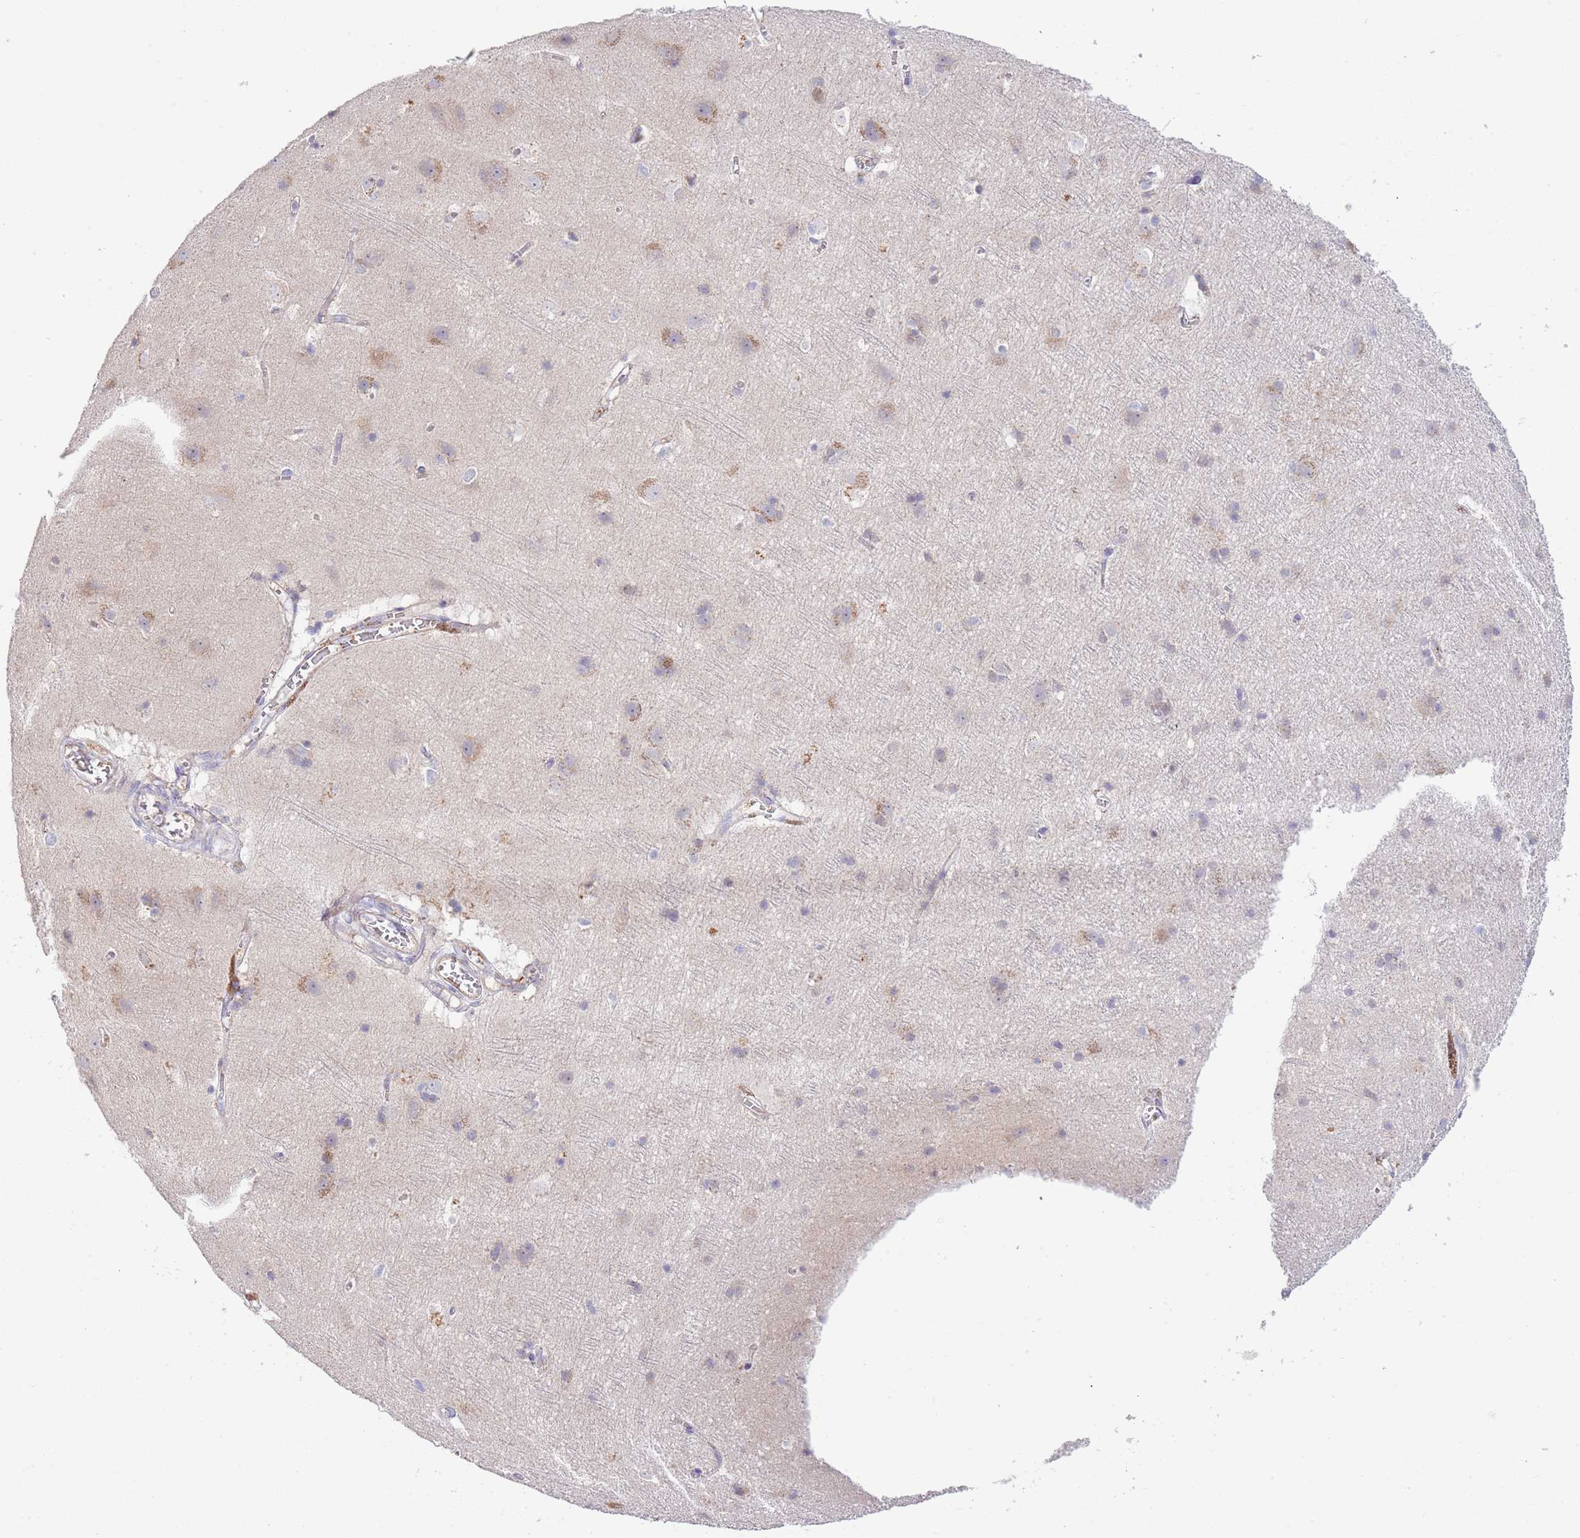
{"staining": {"intensity": "moderate", "quantity": "25%-75%", "location": "cytoplasmic/membranous"}, "tissue": "cerebral cortex", "cell_type": "Endothelial cells", "image_type": "normal", "snomed": [{"axis": "morphology", "description": "Normal tissue, NOS"}, {"axis": "topography", "description": "Cerebral cortex"}], "caption": "Protein staining exhibits moderate cytoplasmic/membranous staining in about 25%-75% of endothelial cells in unremarkable cerebral cortex.", "gene": "ABHD17A", "patient": {"sex": "male", "age": 54}}